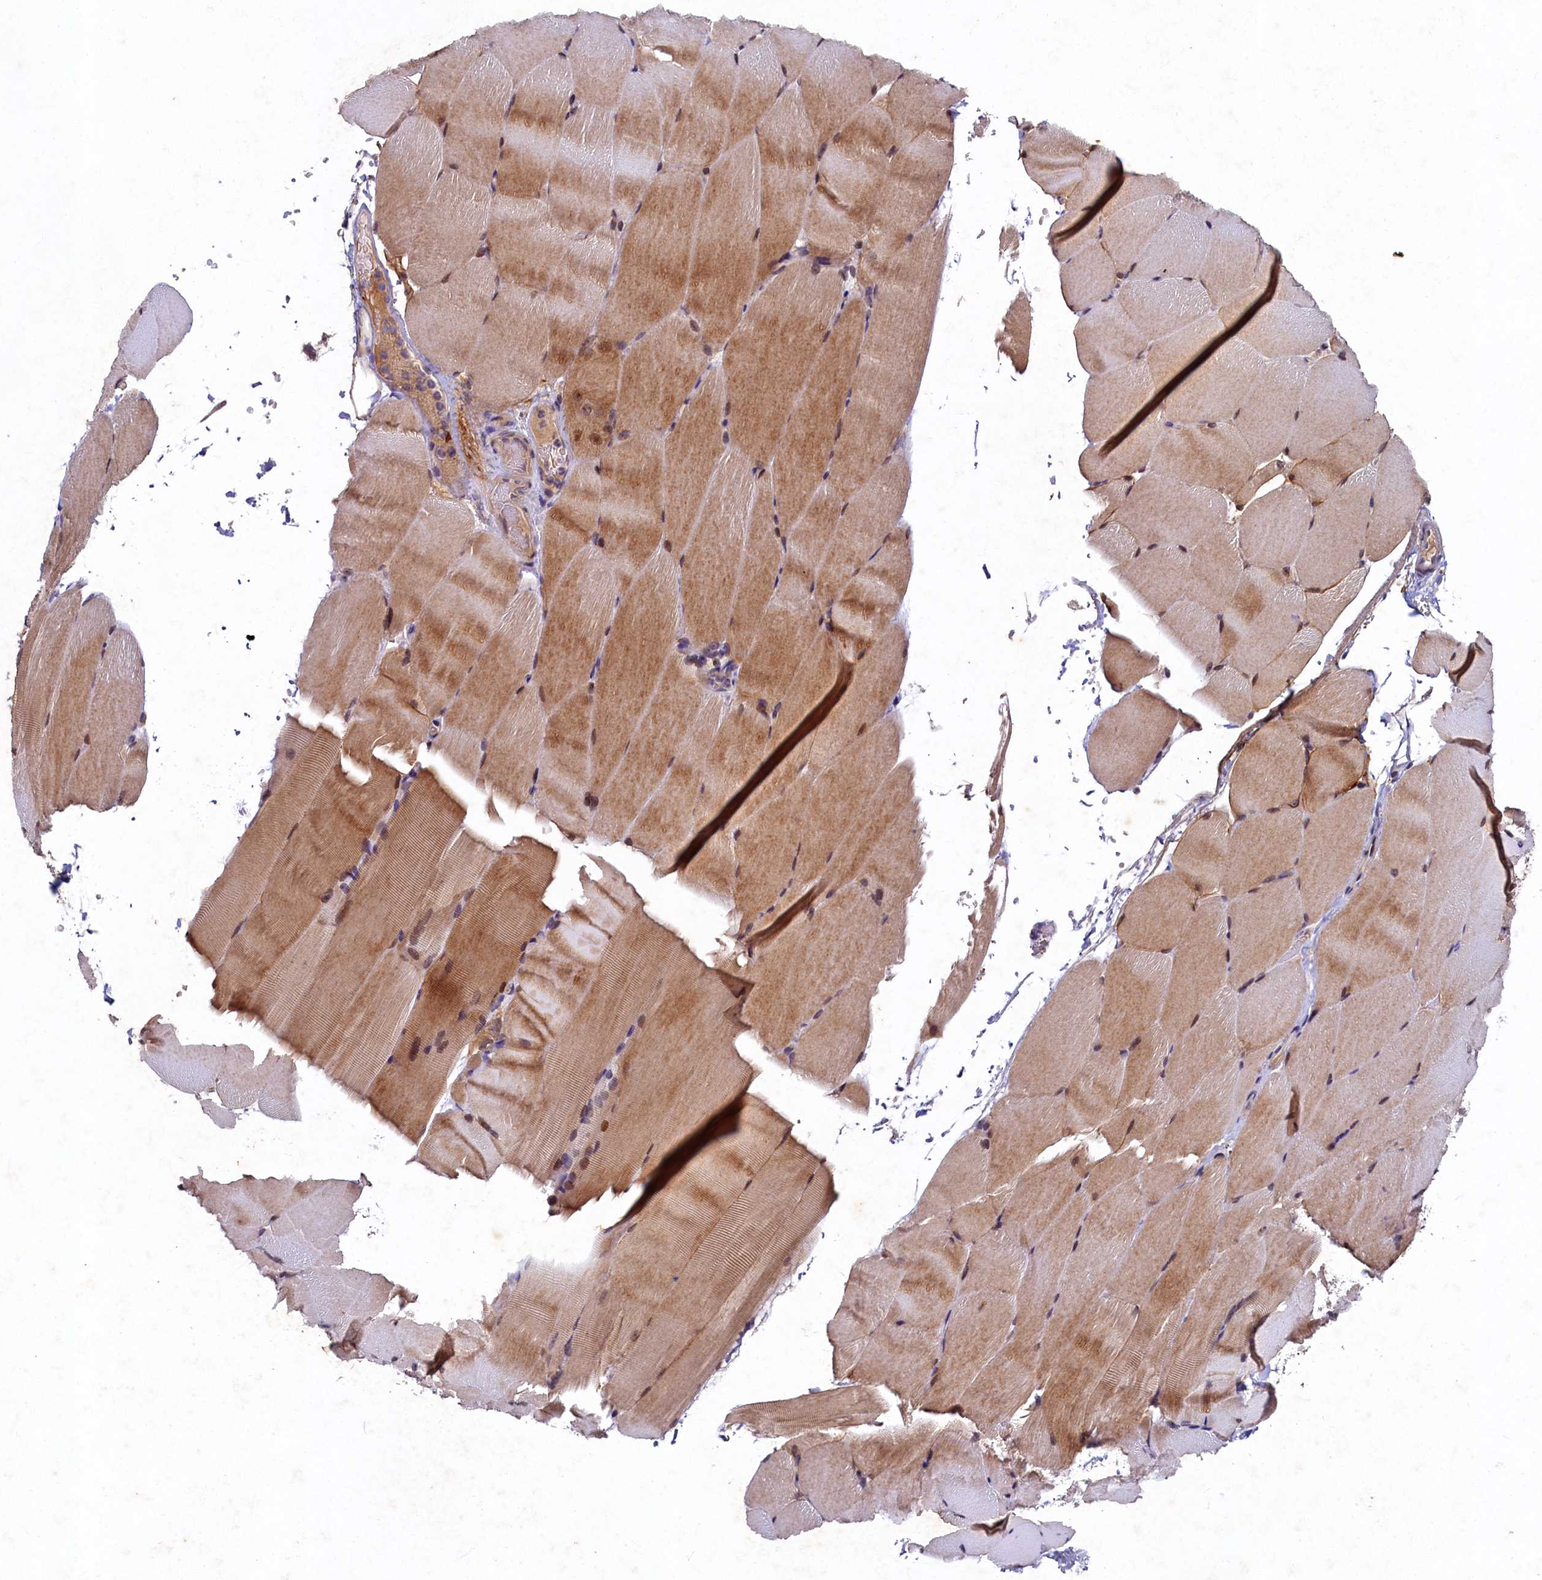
{"staining": {"intensity": "moderate", "quantity": "25%-75%", "location": "cytoplasmic/membranous,nuclear"}, "tissue": "skeletal muscle", "cell_type": "Myocytes", "image_type": "normal", "snomed": [{"axis": "morphology", "description": "Normal tissue, NOS"}, {"axis": "topography", "description": "Skeletal muscle"}, {"axis": "topography", "description": "Parathyroid gland"}], "caption": "IHC image of benign skeletal muscle: human skeletal muscle stained using IHC demonstrates medium levels of moderate protein expression localized specifically in the cytoplasmic/membranous,nuclear of myocytes, appearing as a cytoplasmic/membranous,nuclear brown color.", "gene": "LATS2", "patient": {"sex": "female", "age": 37}}